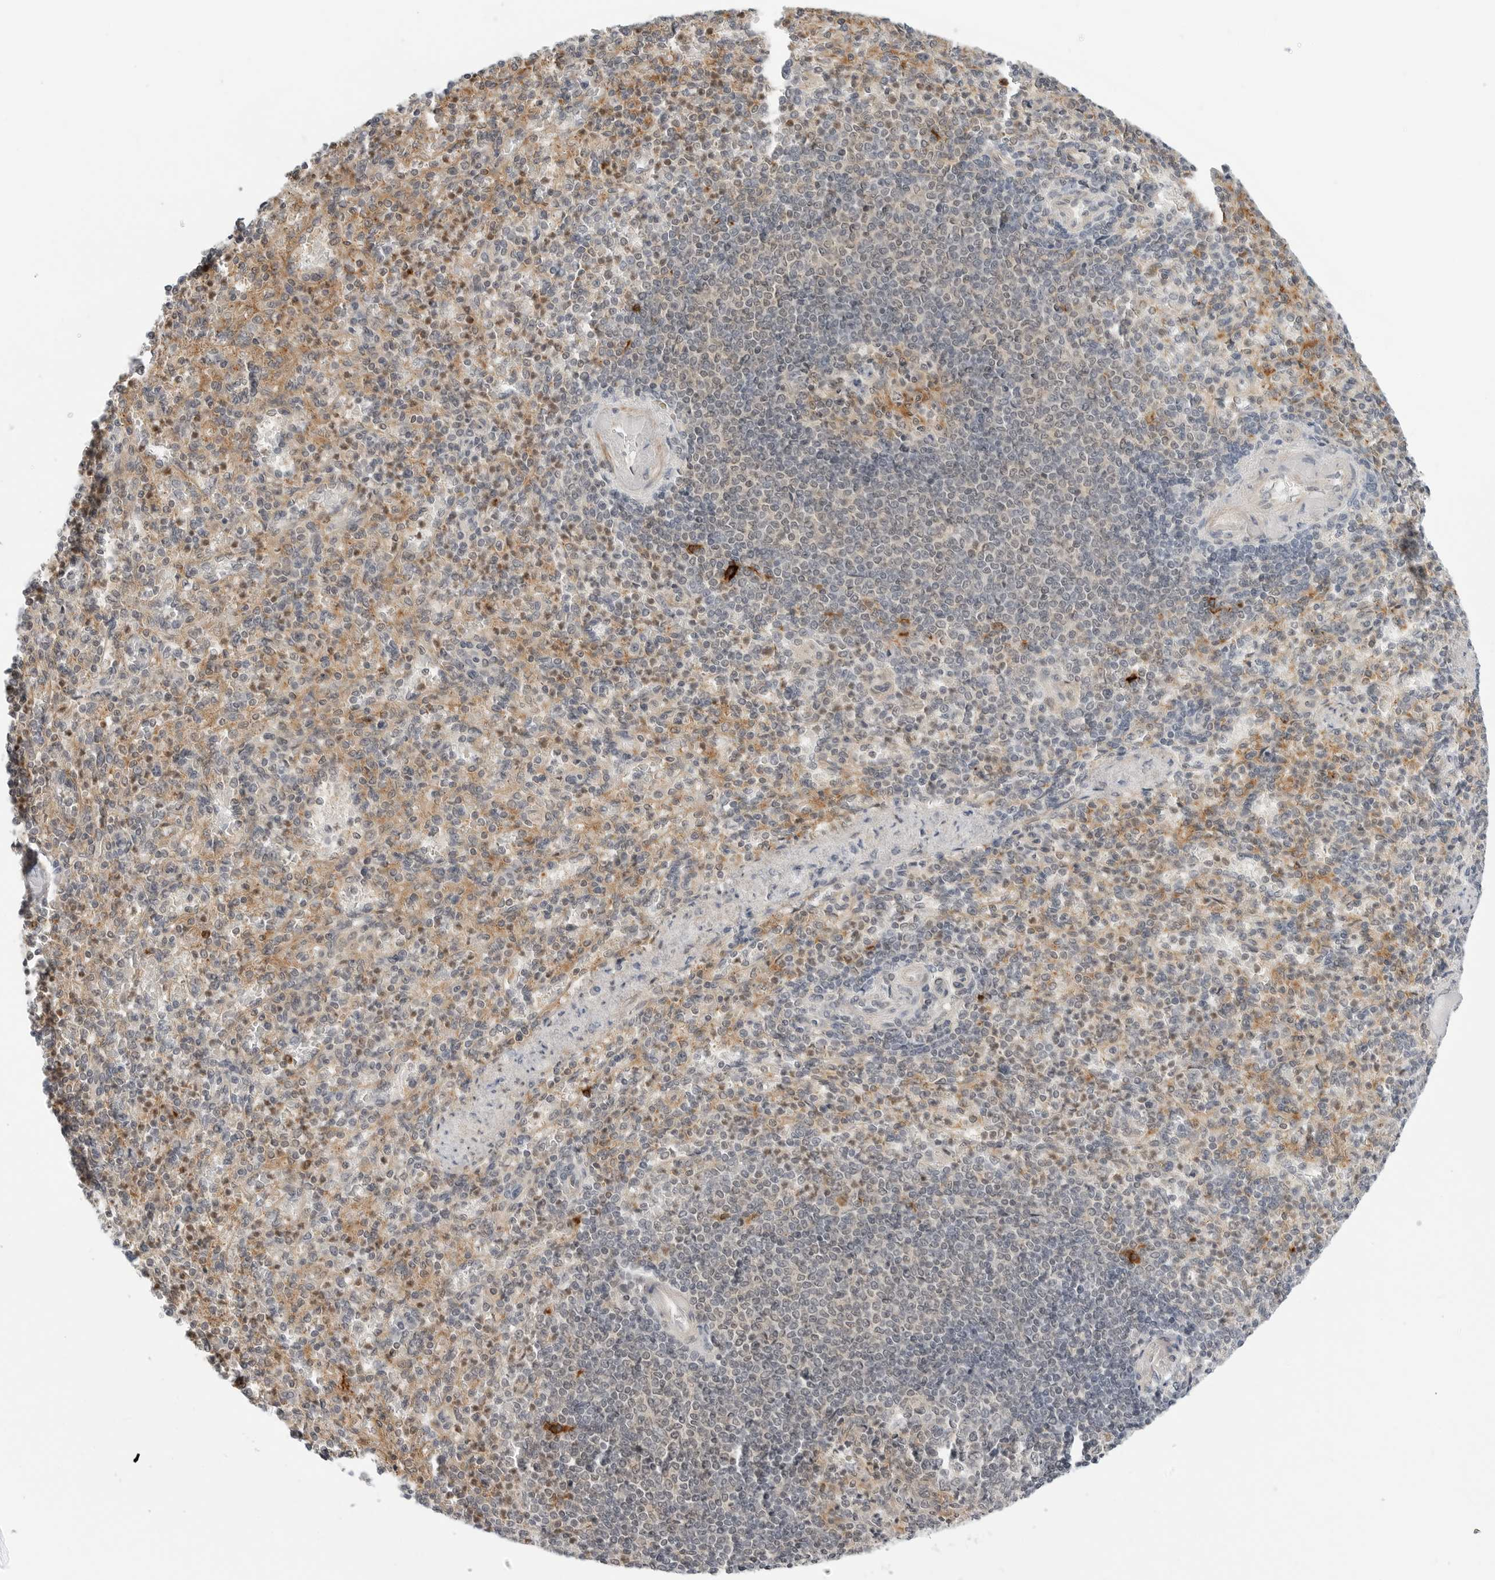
{"staining": {"intensity": "weak", "quantity": "<25%", "location": "cytoplasmic/membranous"}, "tissue": "spleen", "cell_type": "Cells in red pulp", "image_type": "normal", "snomed": [{"axis": "morphology", "description": "Normal tissue, NOS"}, {"axis": "topography", "description": "Spleen"}], "caption": "Cells in red pulp show no significant staining in normal spleen. (DAB immunohistochemistry visualized using brightfield microscopy, high magnification).", "gene": "STXBP3", "patient": {"sex": "female", "age": 74}}